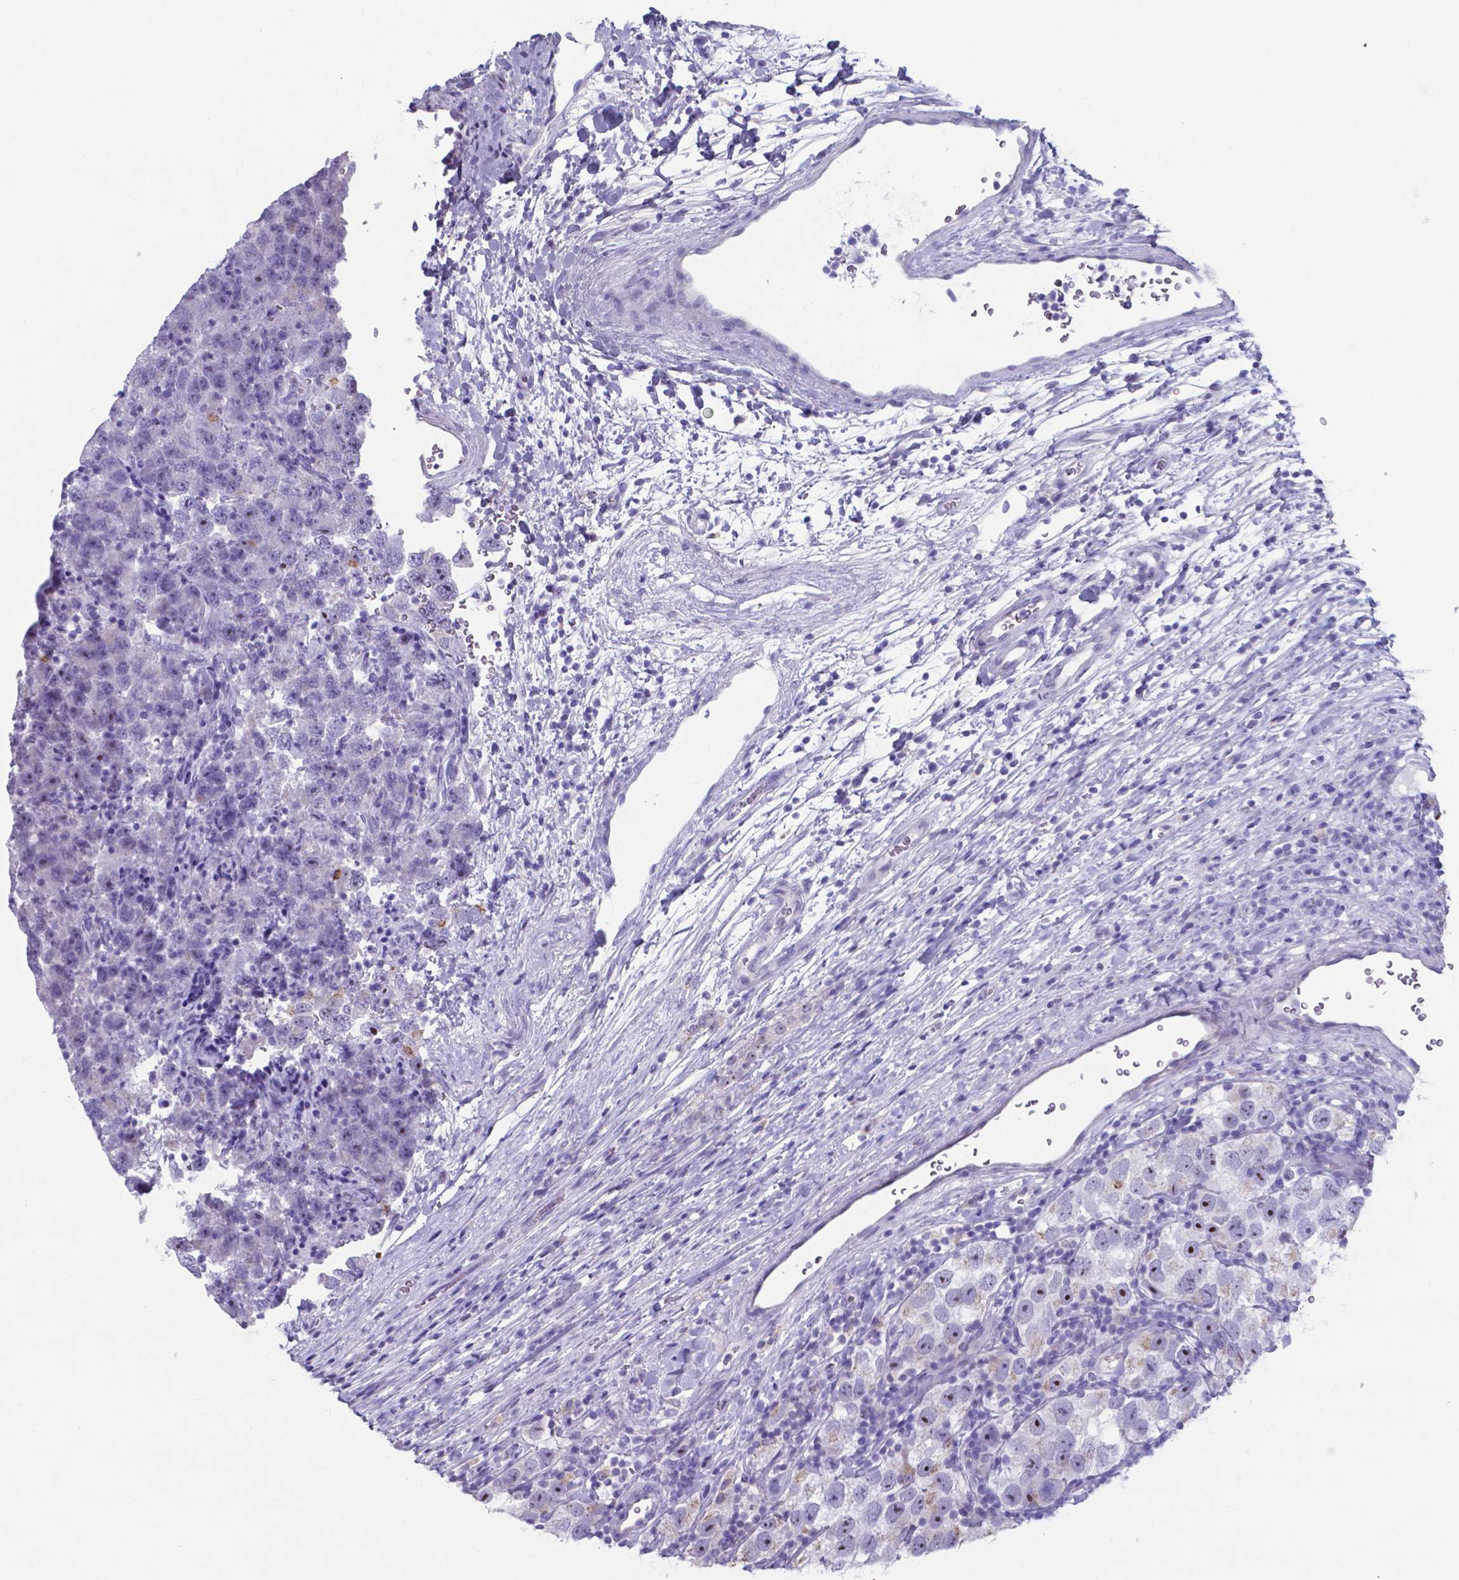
{"staining": {"intensity": "weak", "quantity": "25%-75%", "location": "cytoplasmic/membranous,nuclear"}, "tissue": "testis cancer", "cell_type": "Tumor cells", "image_type": "cancer", "snomed": [{"axis": "morphology", "description": "Seminoma, NOS"}, {"axis": "topography", "description": "Testis"}], "caption": "DAB (3,3'-diaminobenzidine) immunohistochemical staining of human testis seminoma displays weak cytoplasmic/membranous and nuclear protein positivity in about 25%-75% of tumor cells. Using DAB (3,3'-diaminobenzidine) (brown) and hematoxylin (blue) stains, captured at high magnification using brightfield microscopy.", "gene": "AP5B1", "patient": {"sex": "male", "age": 26}}